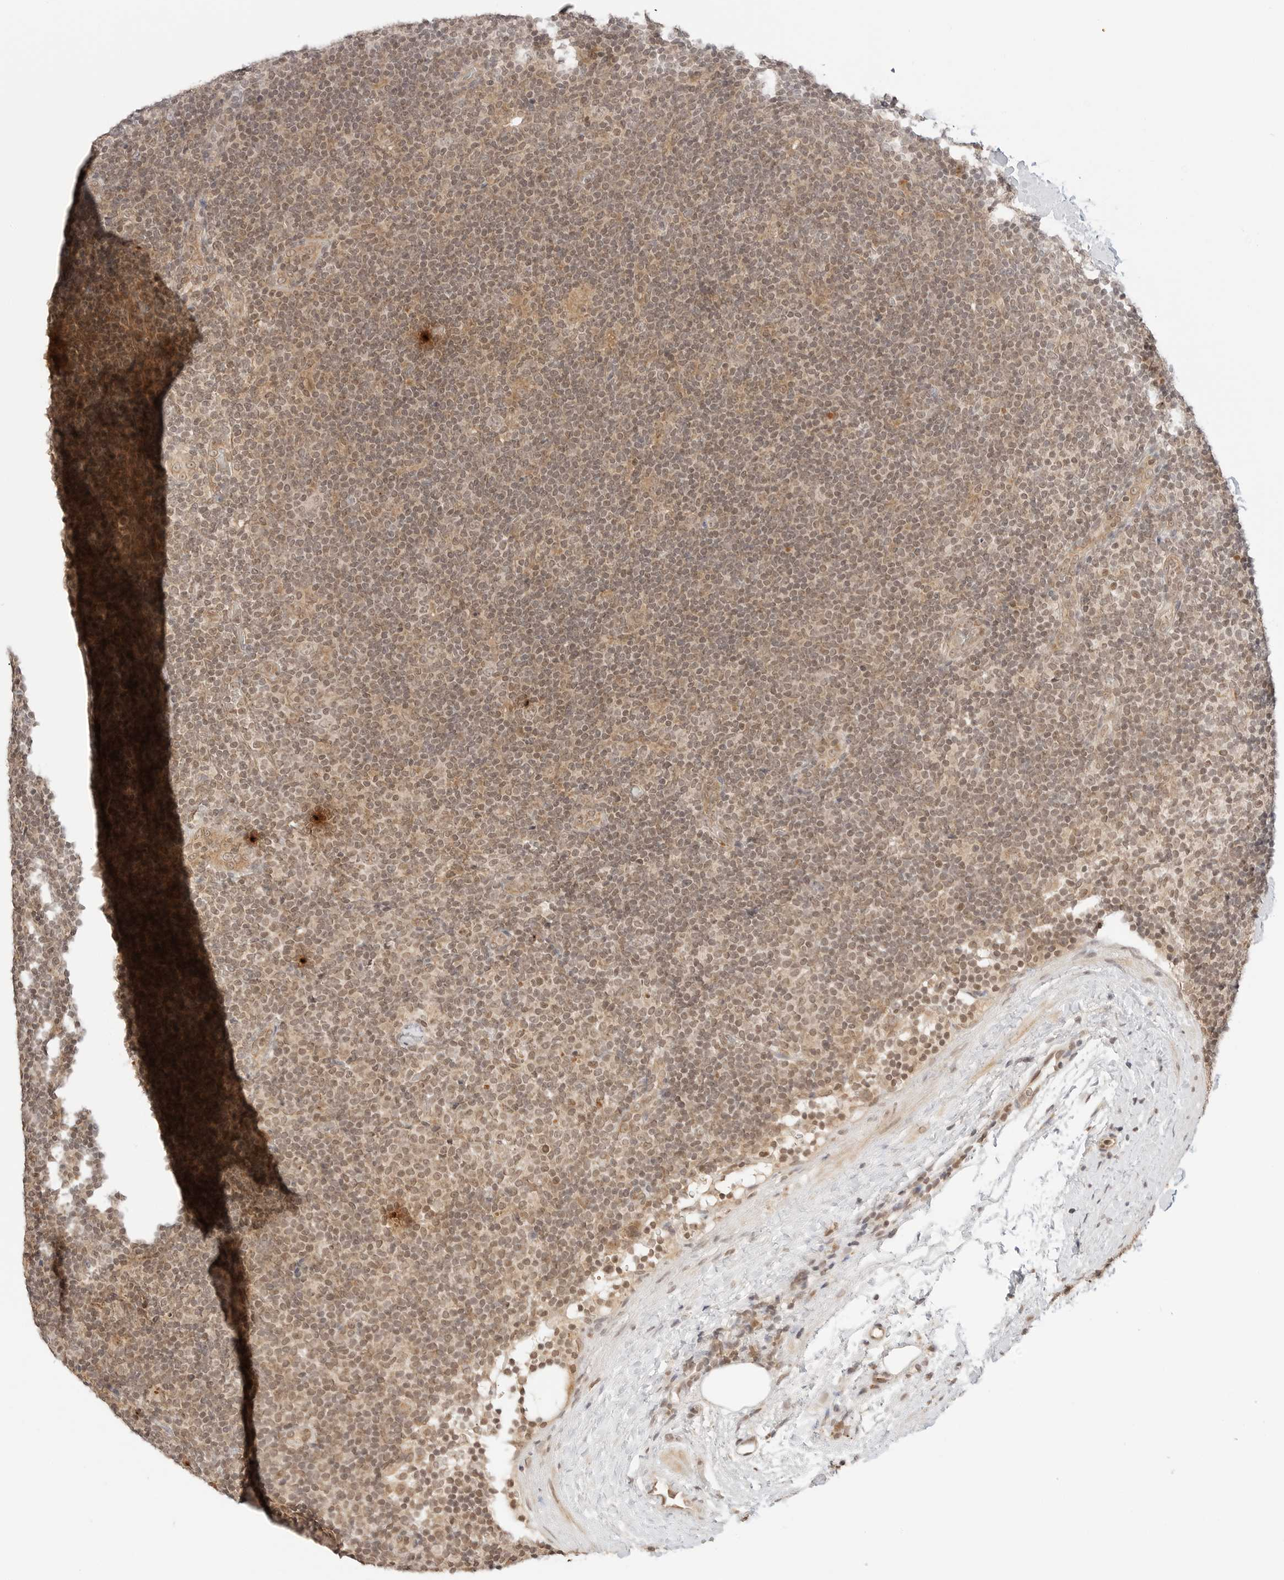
{"staining": {"intensity": "negative", "quantity": "none", "location": "none"}, "tissue": "lymphoma", "cell_type": "Tumor cells", "image_type": "cancer", "snomed": [{"axis": "morphology", "description": "Hodgkin's disease, NOS"}, {"axis": "topography", "description": "Lymph node"}], "caption": "Immunohistochemistry (IHC) image of lymphoma stained for a protein (brown), which shows no positivity in tumor cells.", "gene": "GPR34", "patient": {"sex": "female", "age": 57}}